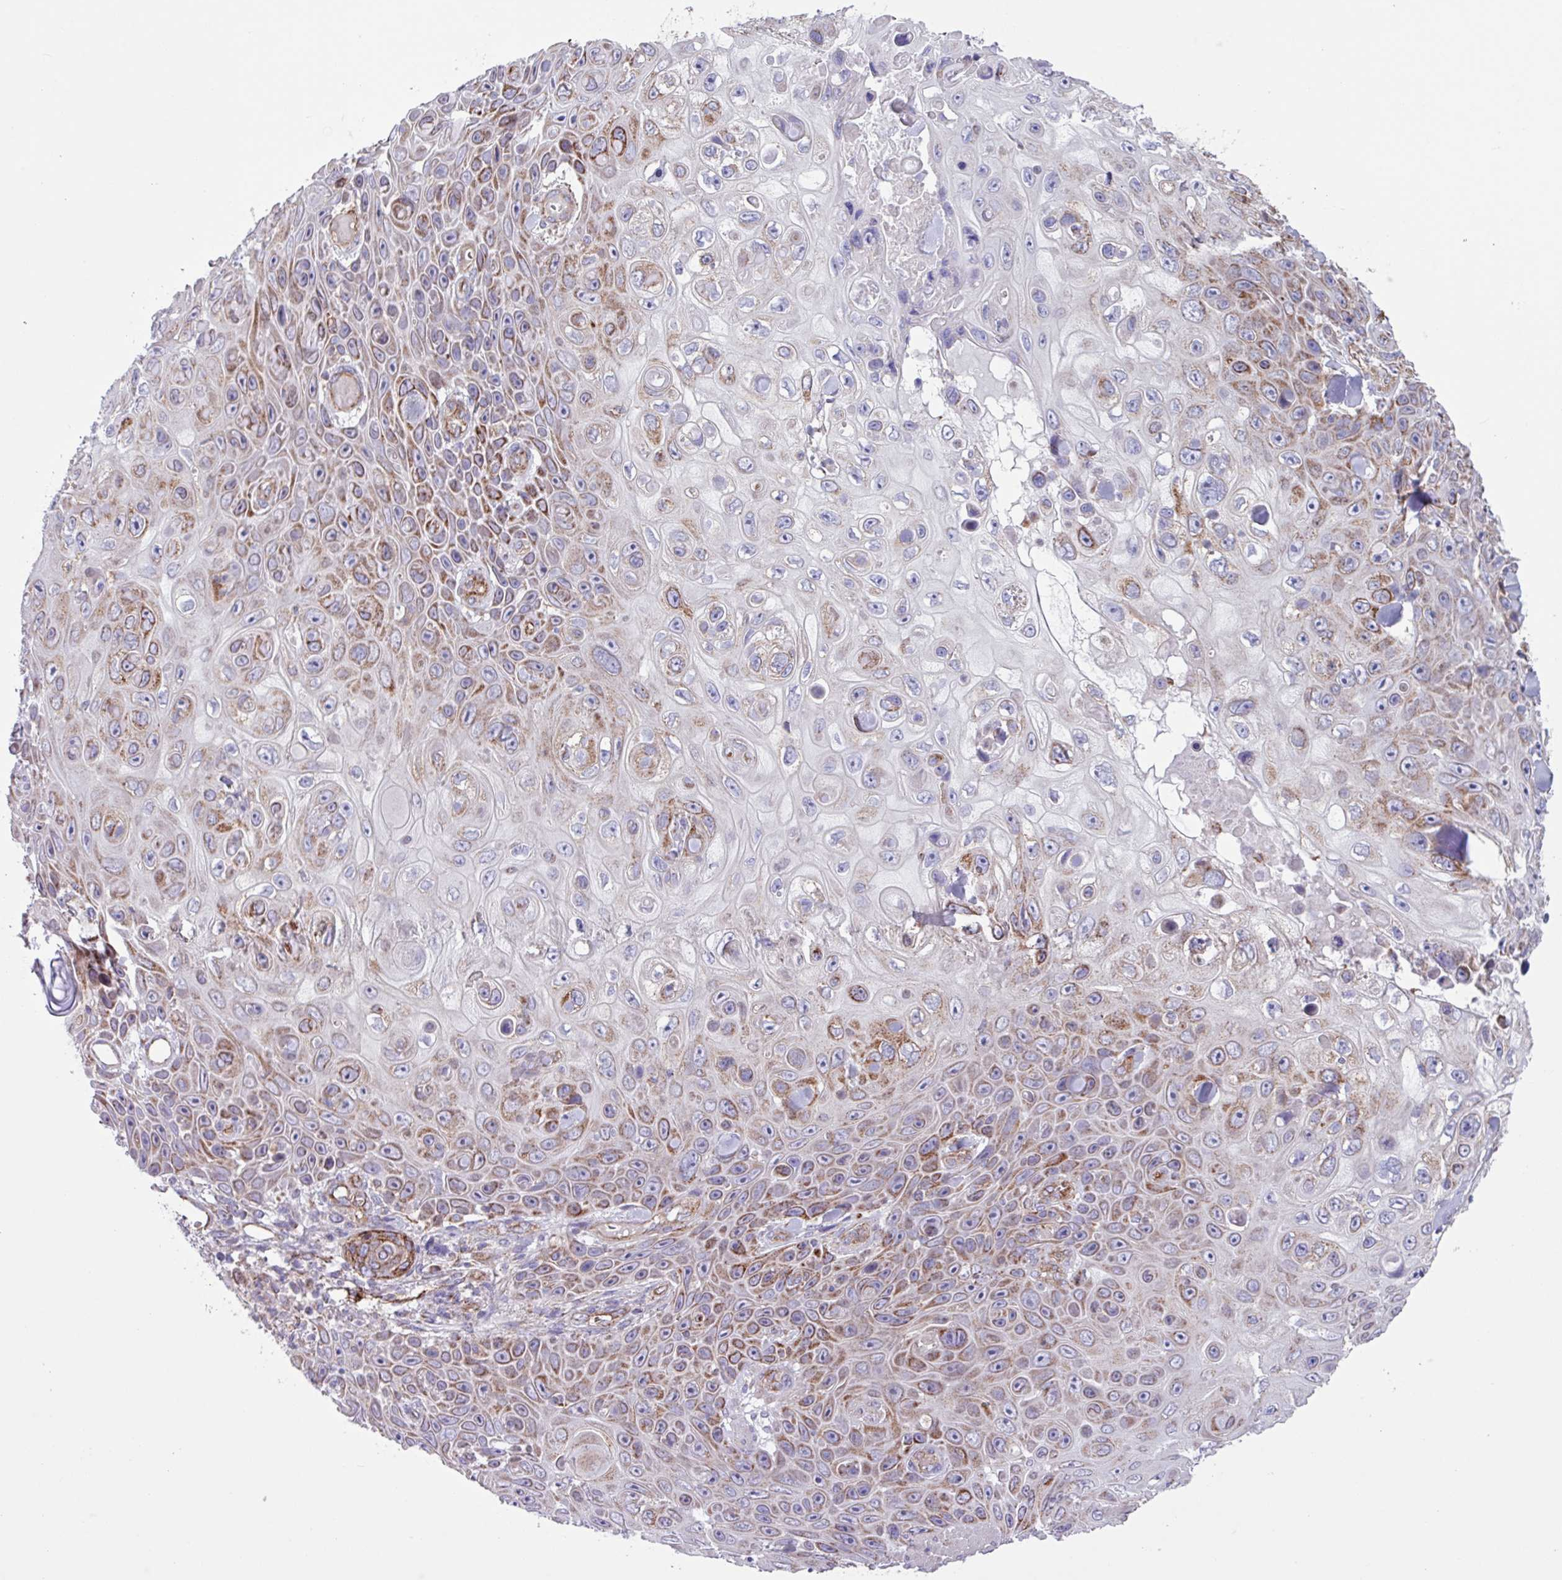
{"staining": {"intensity": "moderate", "quantity": "25%-75%", "location": "cytoplasmic/membranous"}, "tissue": "skin cancer", "cell_type": "Tumor cells", "image_type": "cancer", "snomed": [{"axis": "morphology", "description": "Squamous cell carcinoma, NOS"}, {"axis": "topography", "description": "Skin"}], "caption": "Brown immunohistochemical staining in squamous cell carcinoma (skin) reveals moderate cytoplasmic/membranous expression in about 25%-75% of tumor cells. The staining was performed using DAB (3,3'-diaminobenzidine) to visualize the protein expression in brown, while the nuclei were stained in blue with hematoxylin (Magnification: 20x).", "gene": "OTULIN", "patient": {"sex": "male", "age": 82}}